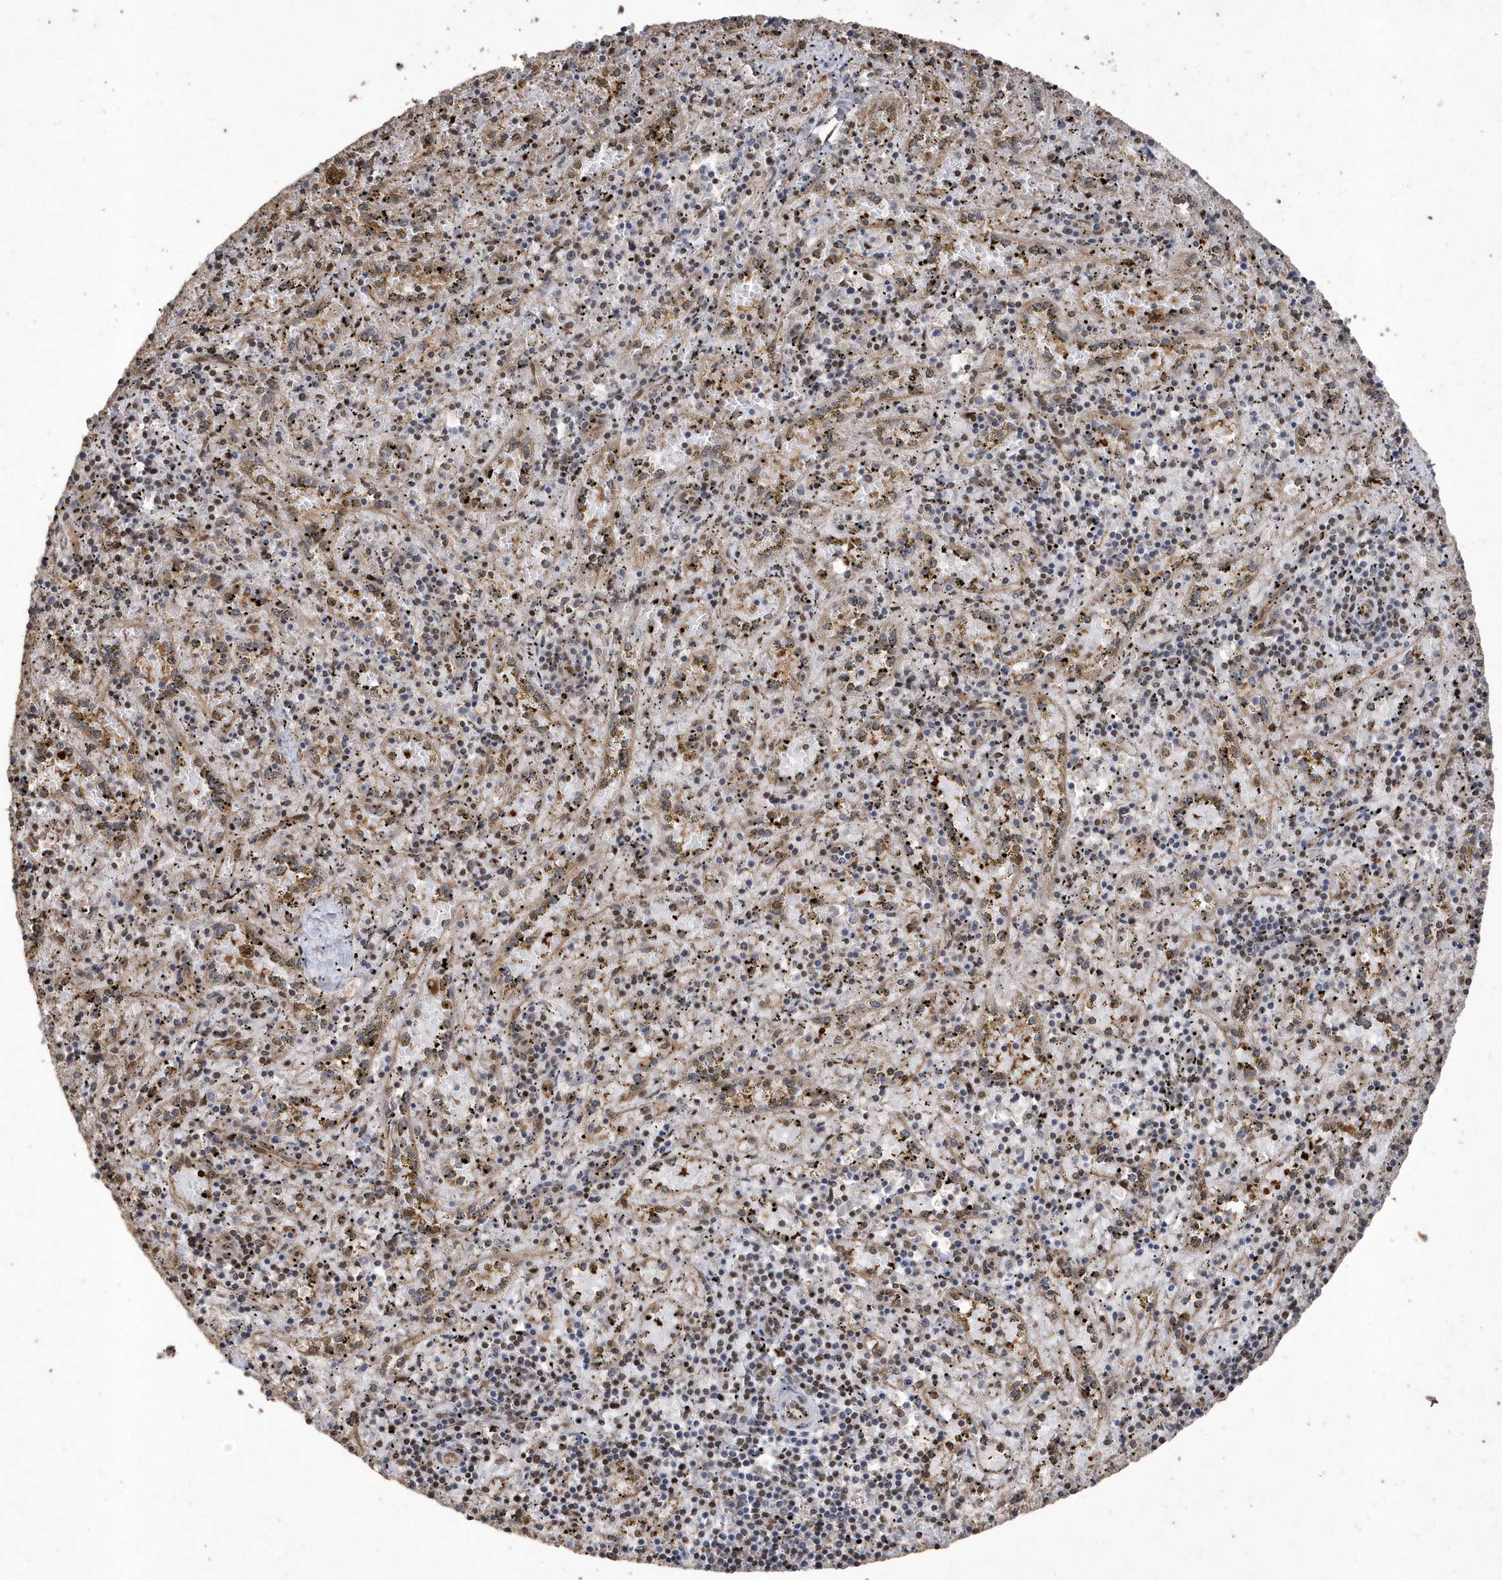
{"staining": {"intensity": "moderate", "quantity": "<25%", "location": "nuclear"}, "tissue": "spleen", "cell_type": "Cells in red pulp", "image_type": "normal", "snomed": [{"axis": "morphology", "description": "Normal tissue, NOS"}, {"axis": "topography", "description": "Spleen"}], "caption": "A low amount of moderate nuclear positivity is appreciated in approximately <25% of cells in red pulp in benign spleen. Nuclei are stained in blue.", "gene": "INTS12", "patient": {"sex": "male", "age": 11}}